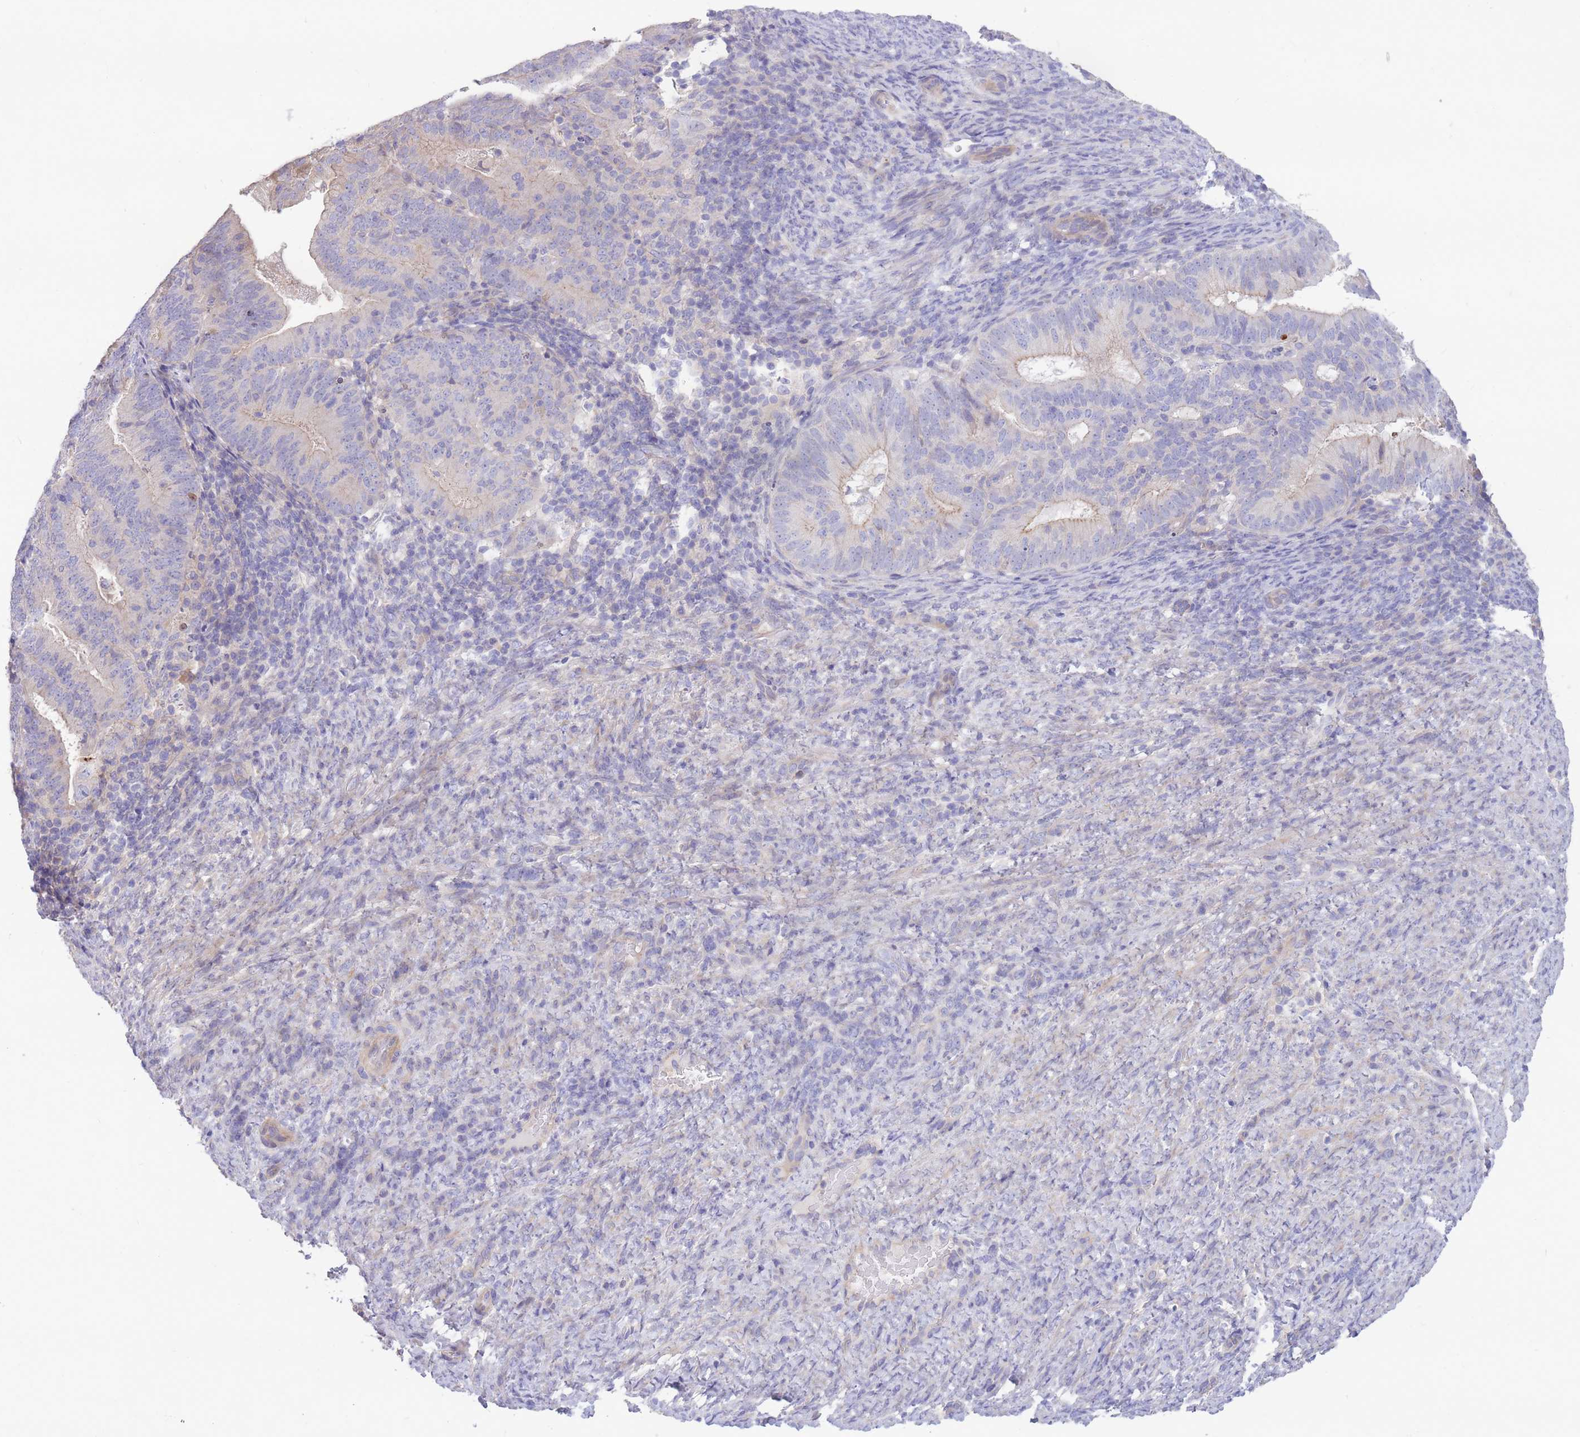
{"staining": {"intensity": "weak", "quantity": "25%-75%", "location": "cytoplasmic/membranous"}, "tissue": "endometrial cancer", "cell_type": "Tumor cells", "image_type": "cancer", "snomed": [{"axis": "morphology", "description": "Adenocarcinoma, NOS"}, {"axis": "topography", "description": "Endometrium"}], "caption": "Approximately 25%-75% of tumor cells in endometrial cancer (adenocarcinoma) show weak cytoplasmic/membranous protein staining as visualized by brown immunohistochemical staining.", "gene": "OR5T1", "patient": {"sex": "female", "age": 70}}